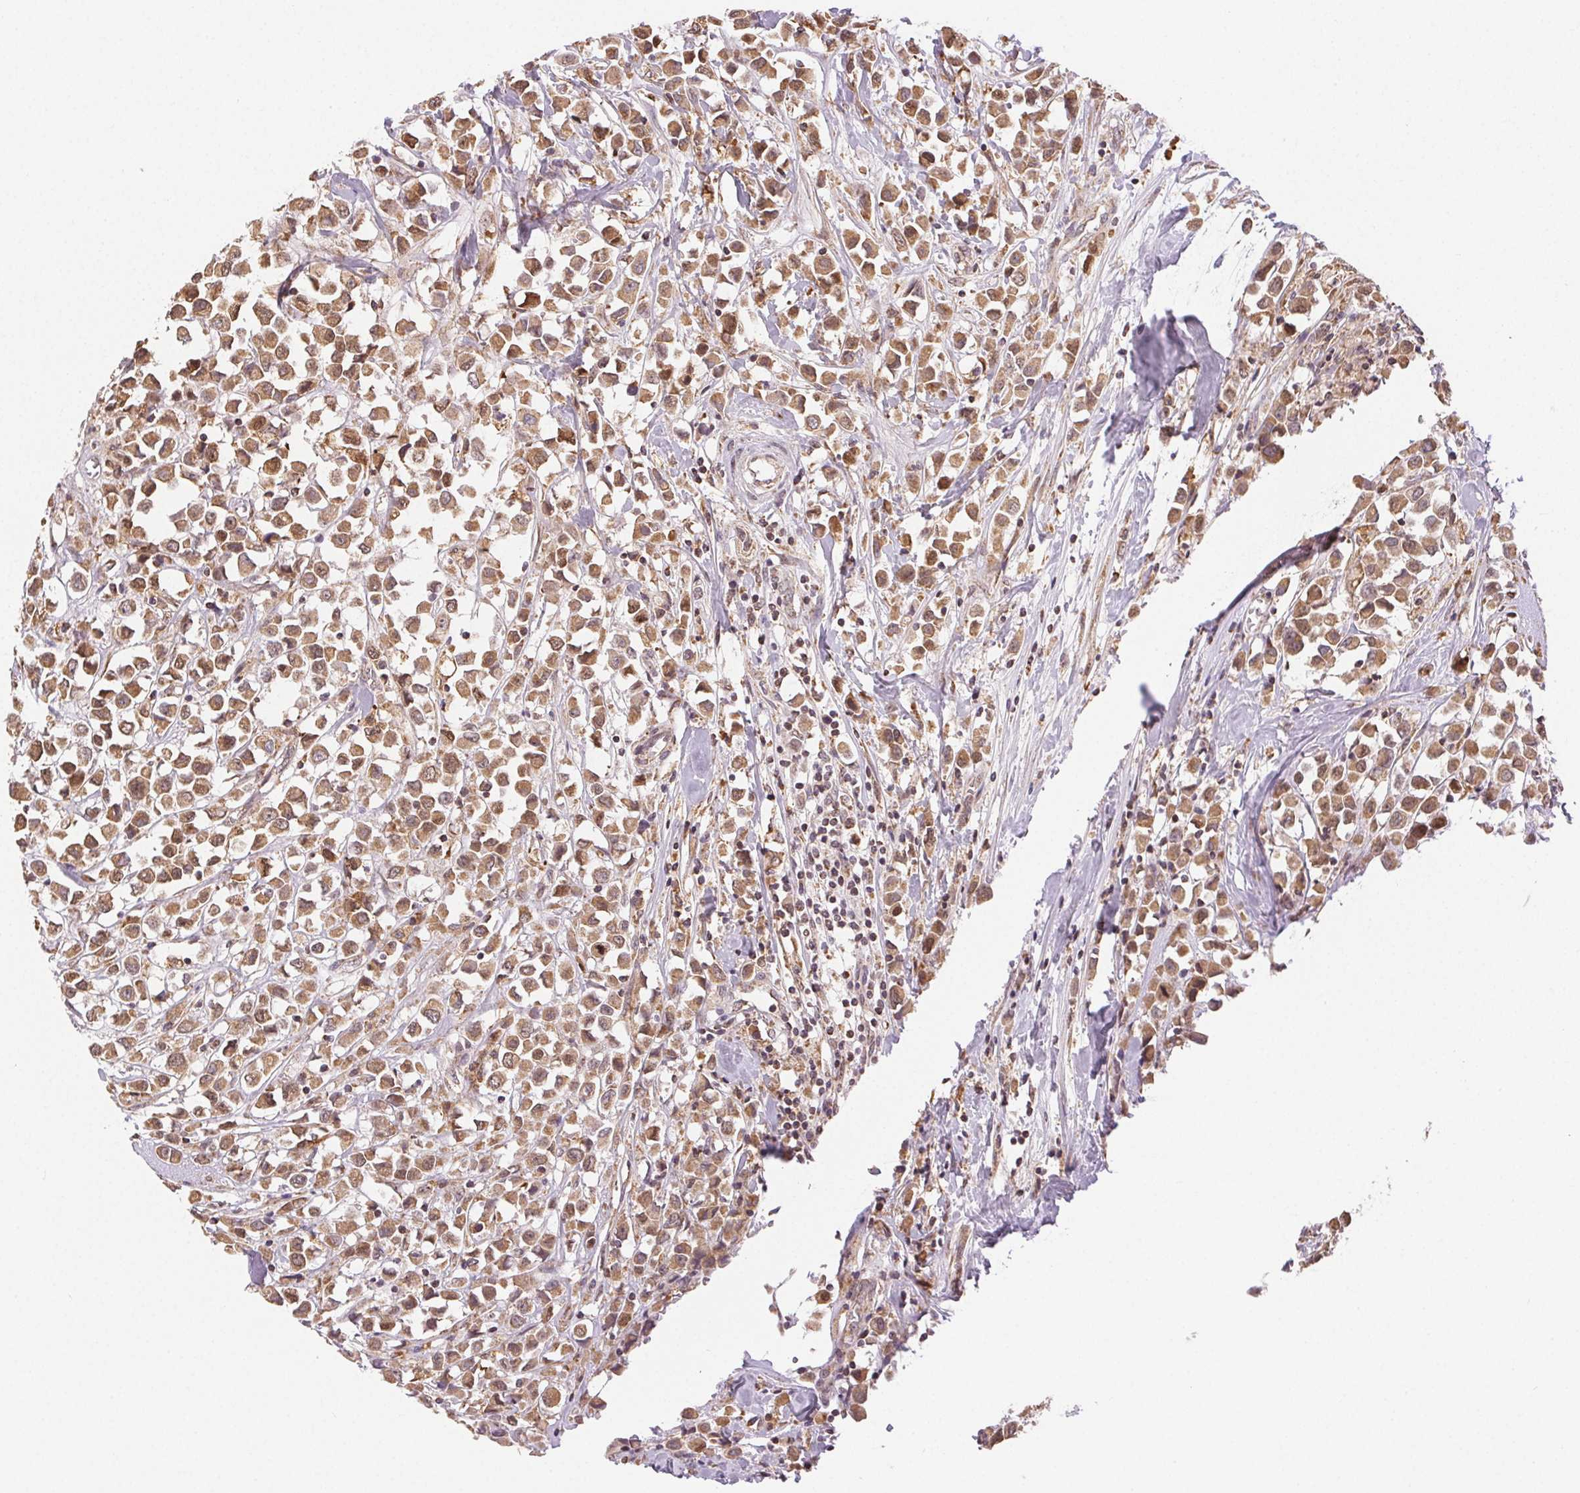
{"staining": {"intensity": "moderate", "quantity": ">75%", "location": "cytoplasmic/membranous"}, "tissue": "breast cancer", "cell_type": "Tumor cells", "image_type": "cancer", "snomed": [{"axis": "morphology", "description": "Duct carcinoma"}, {"axis": "topography", "description": "Breast"}], "caption": "Human breast infiltrating ductal carcinoma stained with a protein marker reveals moderate staining in tumor cells.", "gene": "PIWIL4", "patient": {"sex": "female", "age": 61}}